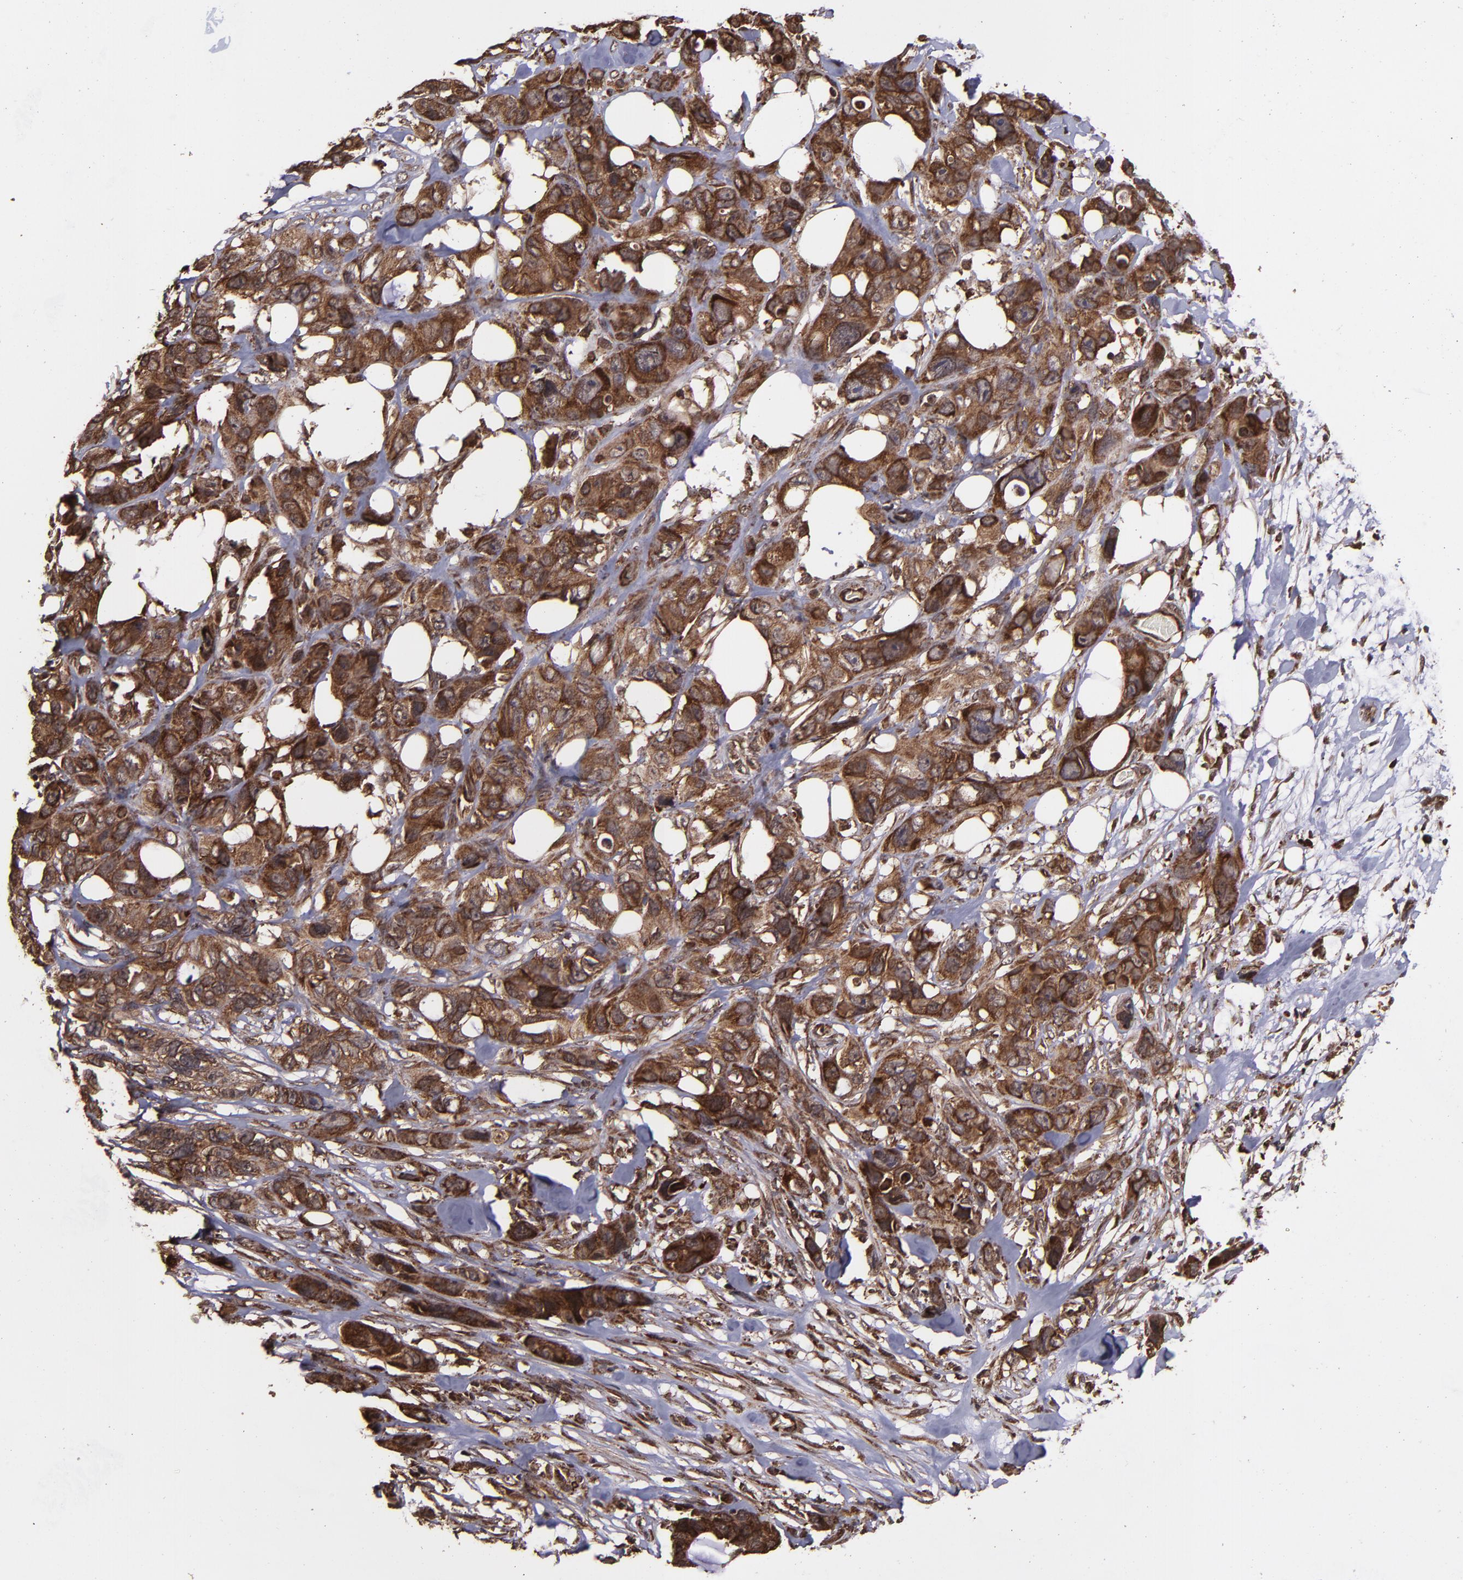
{"staining": {"intensity": "strong", "quantity": ">75%", "location": "cytoplasmic/membranous,nuclear"}, "tissue": "stomach cancer", "cell_type": "Tumor cells", "image_type": "cancer", "snomed": [{"axis": "morphology", "description": "Adenocarcinoma, NOS"}, {"axis": "topography", "description": "Stomach, upper"}], "caption": "Brown immunohistochemical staining in human stomach cancer (adenocarcinoma) shows strong cytoplasmic/membranous and nuclear positivity in about >75% of tumor cells. The staining is performed using DAB brown chromogen to label protein expression. The nuclei are counter-stained blue using hematoxylin.", "gene": "EIF4ENIF1", "patient": {"sex": "male", "age": 47}}